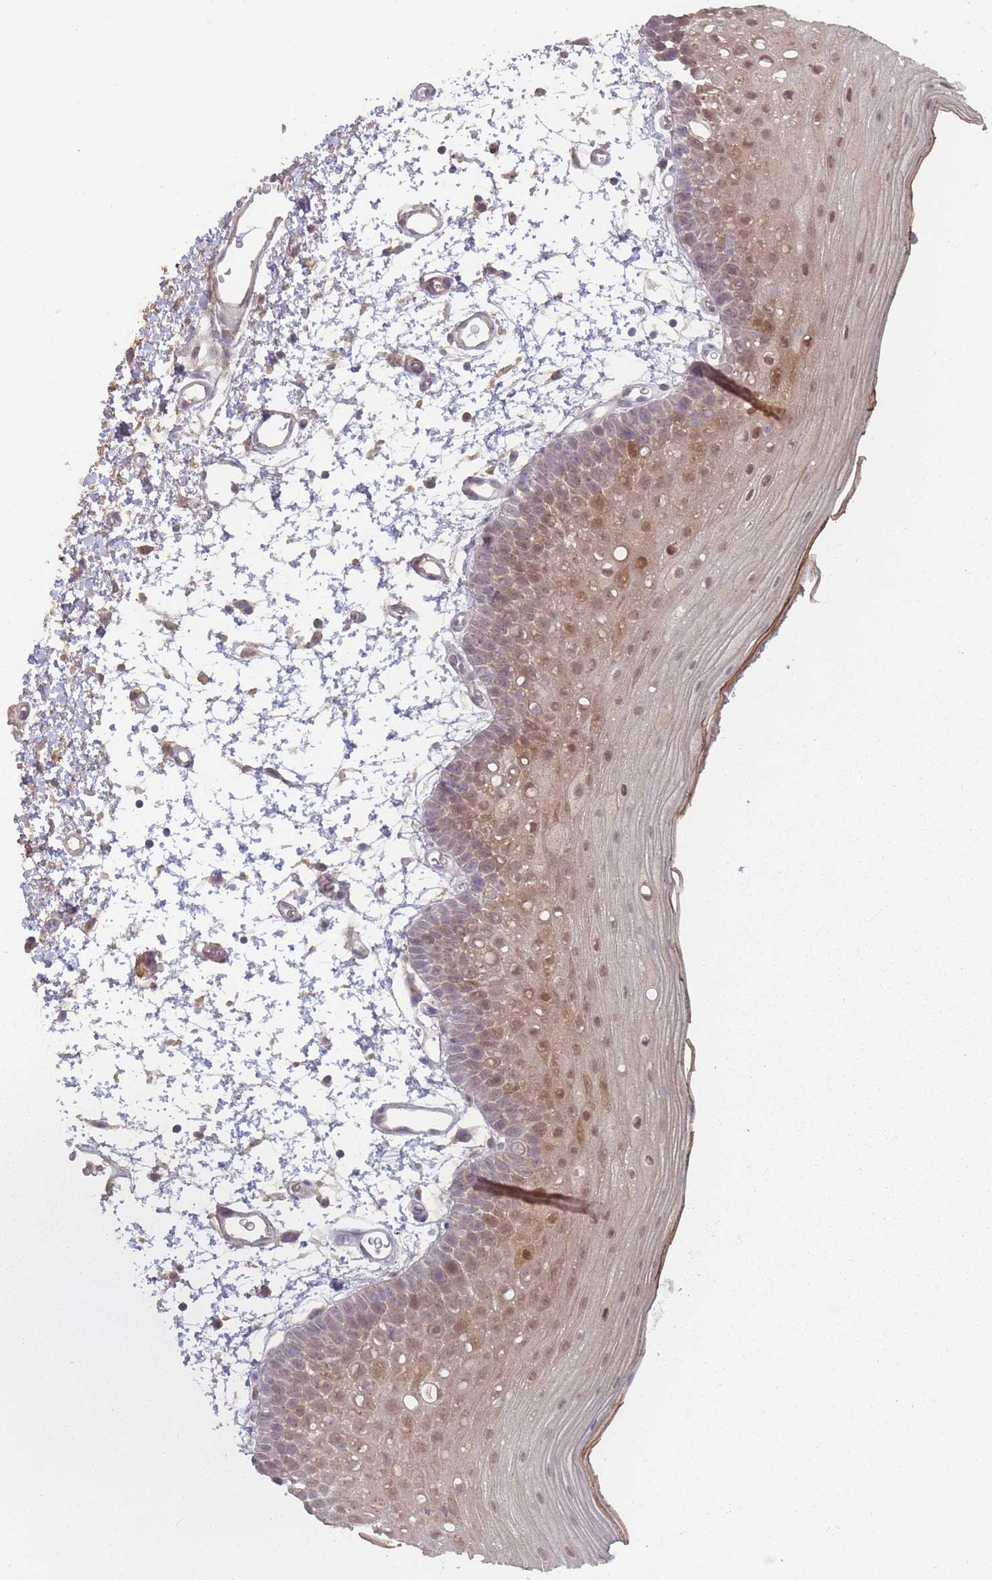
{"staining": {"intensity": "moderate", "quantity": "<25%", "location": "cytoplasmic/membranous,nuclear"}, "tissue": "oral mucosa", "cell_type": "Squamous epithelial cells", "image_type": "normal", "snomed": [{"axis": "morphology", "description": "Normal tissue, NOS"}, {"axis": "topography", "description": "Oral tissue"}, {"axis": "topography", "description": "Tounge, NOS"}], "caption": "The image shows a brown stain indicating the presence of a protein in the cytoplasmic/membranous,nuclear of squamous epithelial cells in oral mucosa.", "gene": "ERCC6L", "patient": {"sex": "female", "age": 81}}